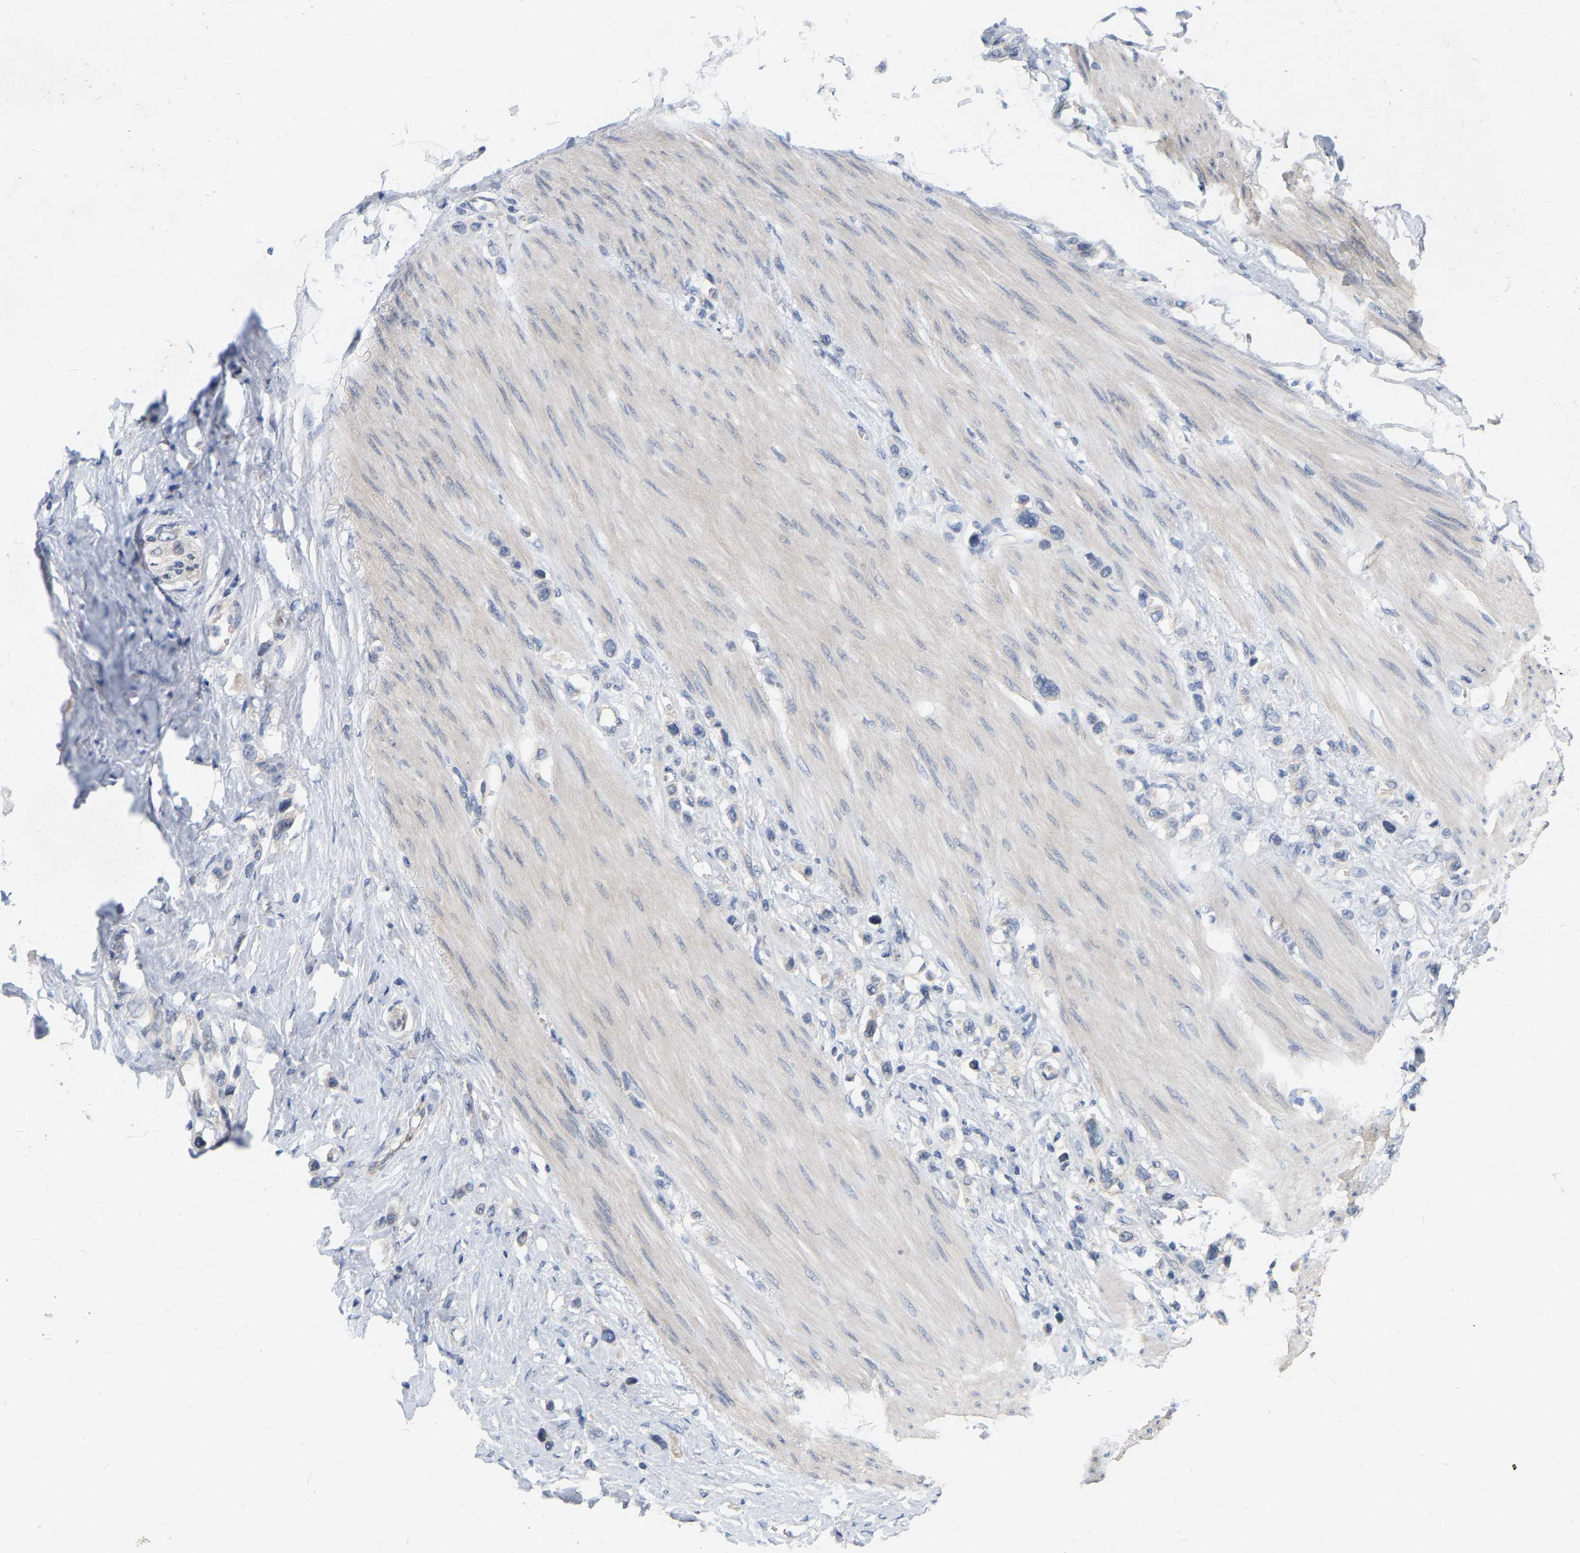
{"staining": {"intensity": "negative", "quantity": "none", "location": "none"}, "tissue": "stomach cancer", "cell_type": "Tumor cells", "image_type": "cancer", "snomed": [{"axis": "morphology", "description": "Adenocarcinoma, NOS"}, {"axis": "topography", "description": "Stomach"}], "caption": "A histopathology image of human stomach adenocarcinoma is negative for staining in tumor cells.", "gene": "SSH1", "patient": {"sex": "female", "age": 65}}